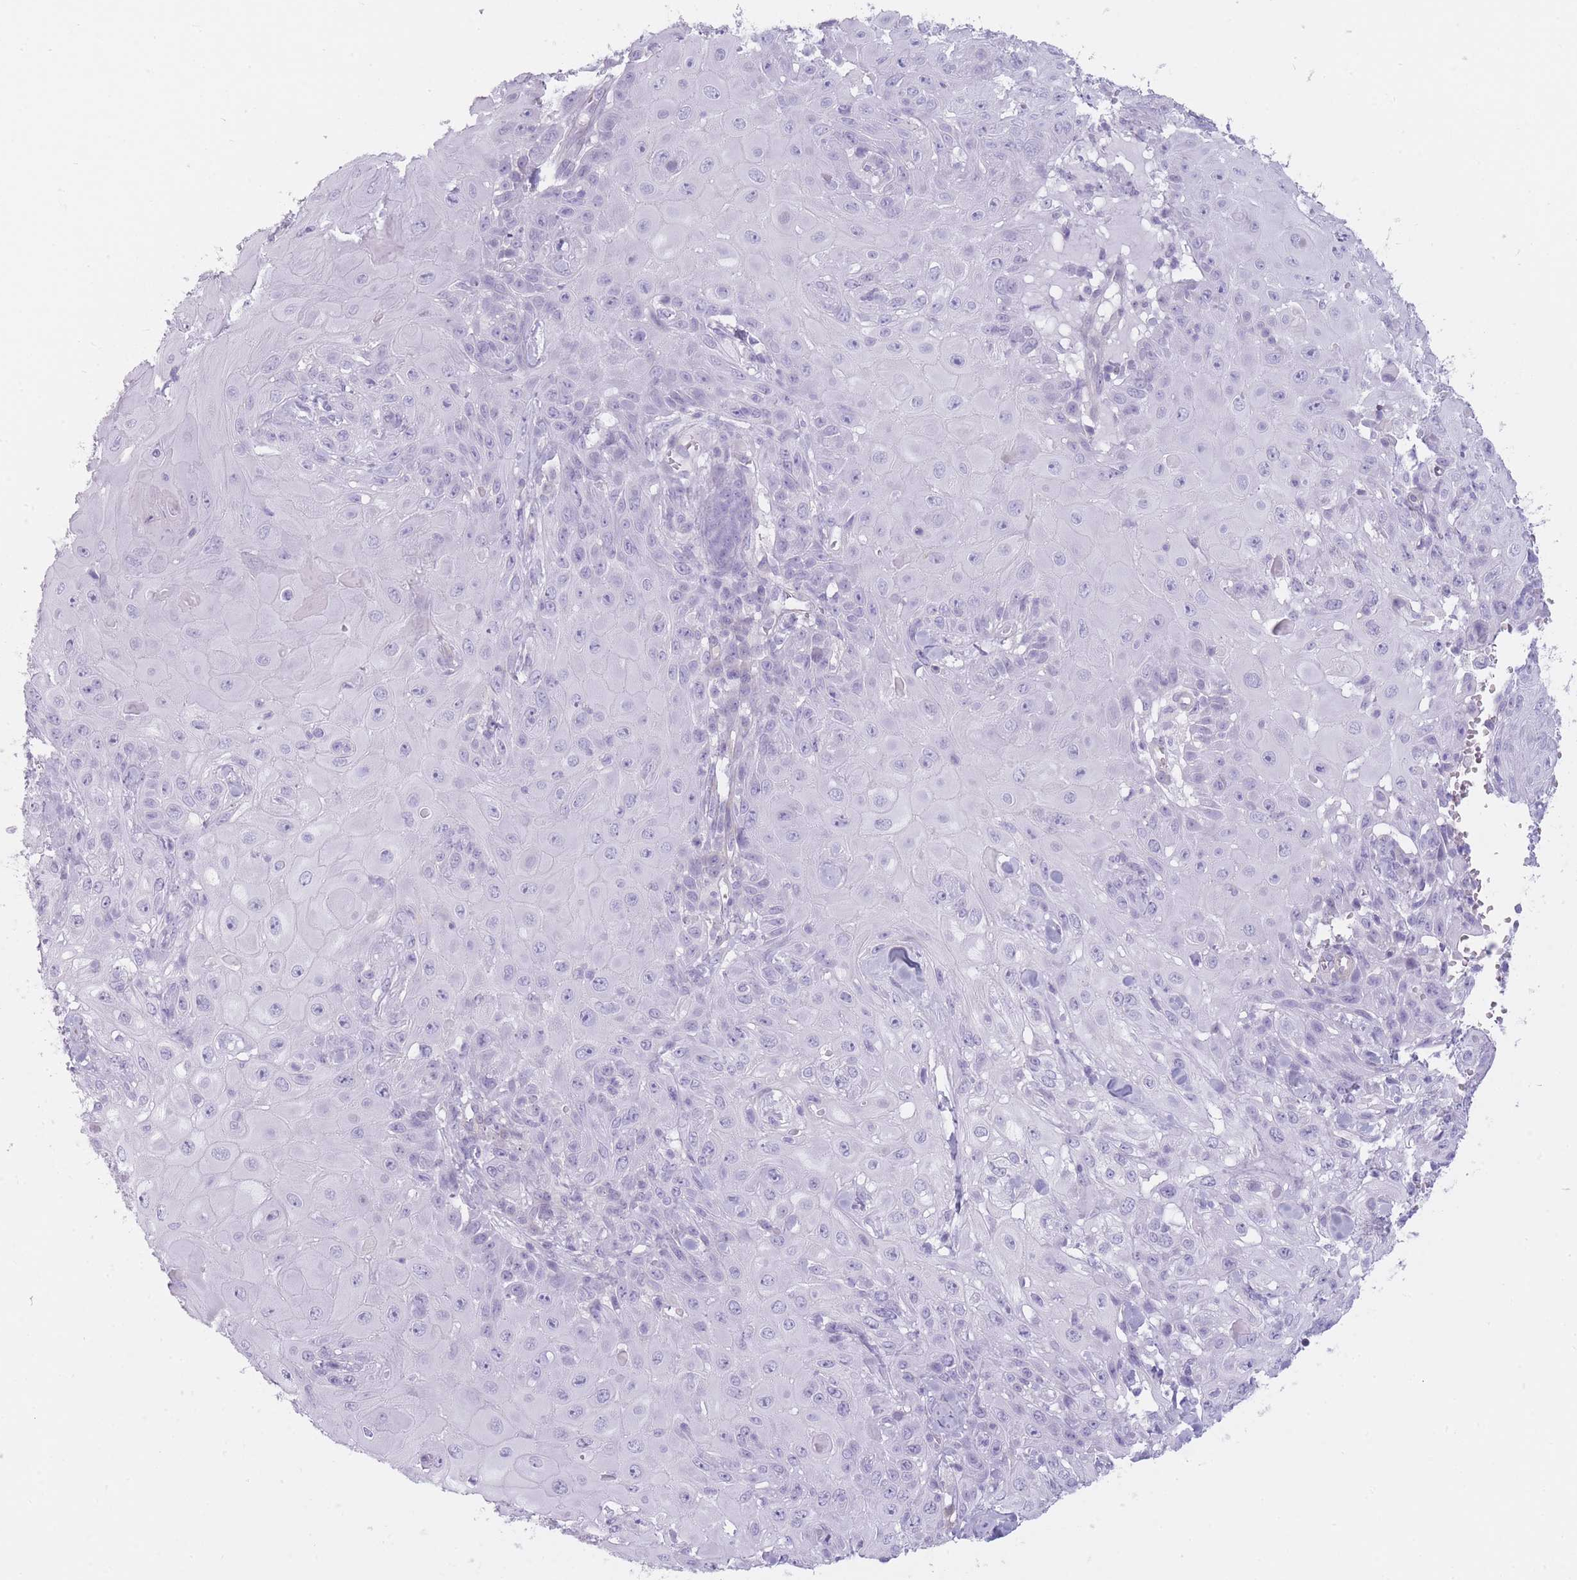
{"staining": {"intensity": "negative", "quantity": "none", "location": "none"}, "tissue": "skin cancer", "cell_type": "Tumor cells", "image_type": "cancer", "snomed": [{"axis": "morphology", "description": "Normal tissue, NOS"}, {"axis": "morphology", "description": "Squamous cell carcinoma, NOS"}, {"axis": "topography", "description": "Skin"}, {"axis": "topography", "description": "Cartilage tissue"}], "caption": "The histopathology image demonstrates no staining of tumor cells in skin squamous cell carcinoma.", "gene": "GGT1", "patient": {"sex": "female", "age": 79}}